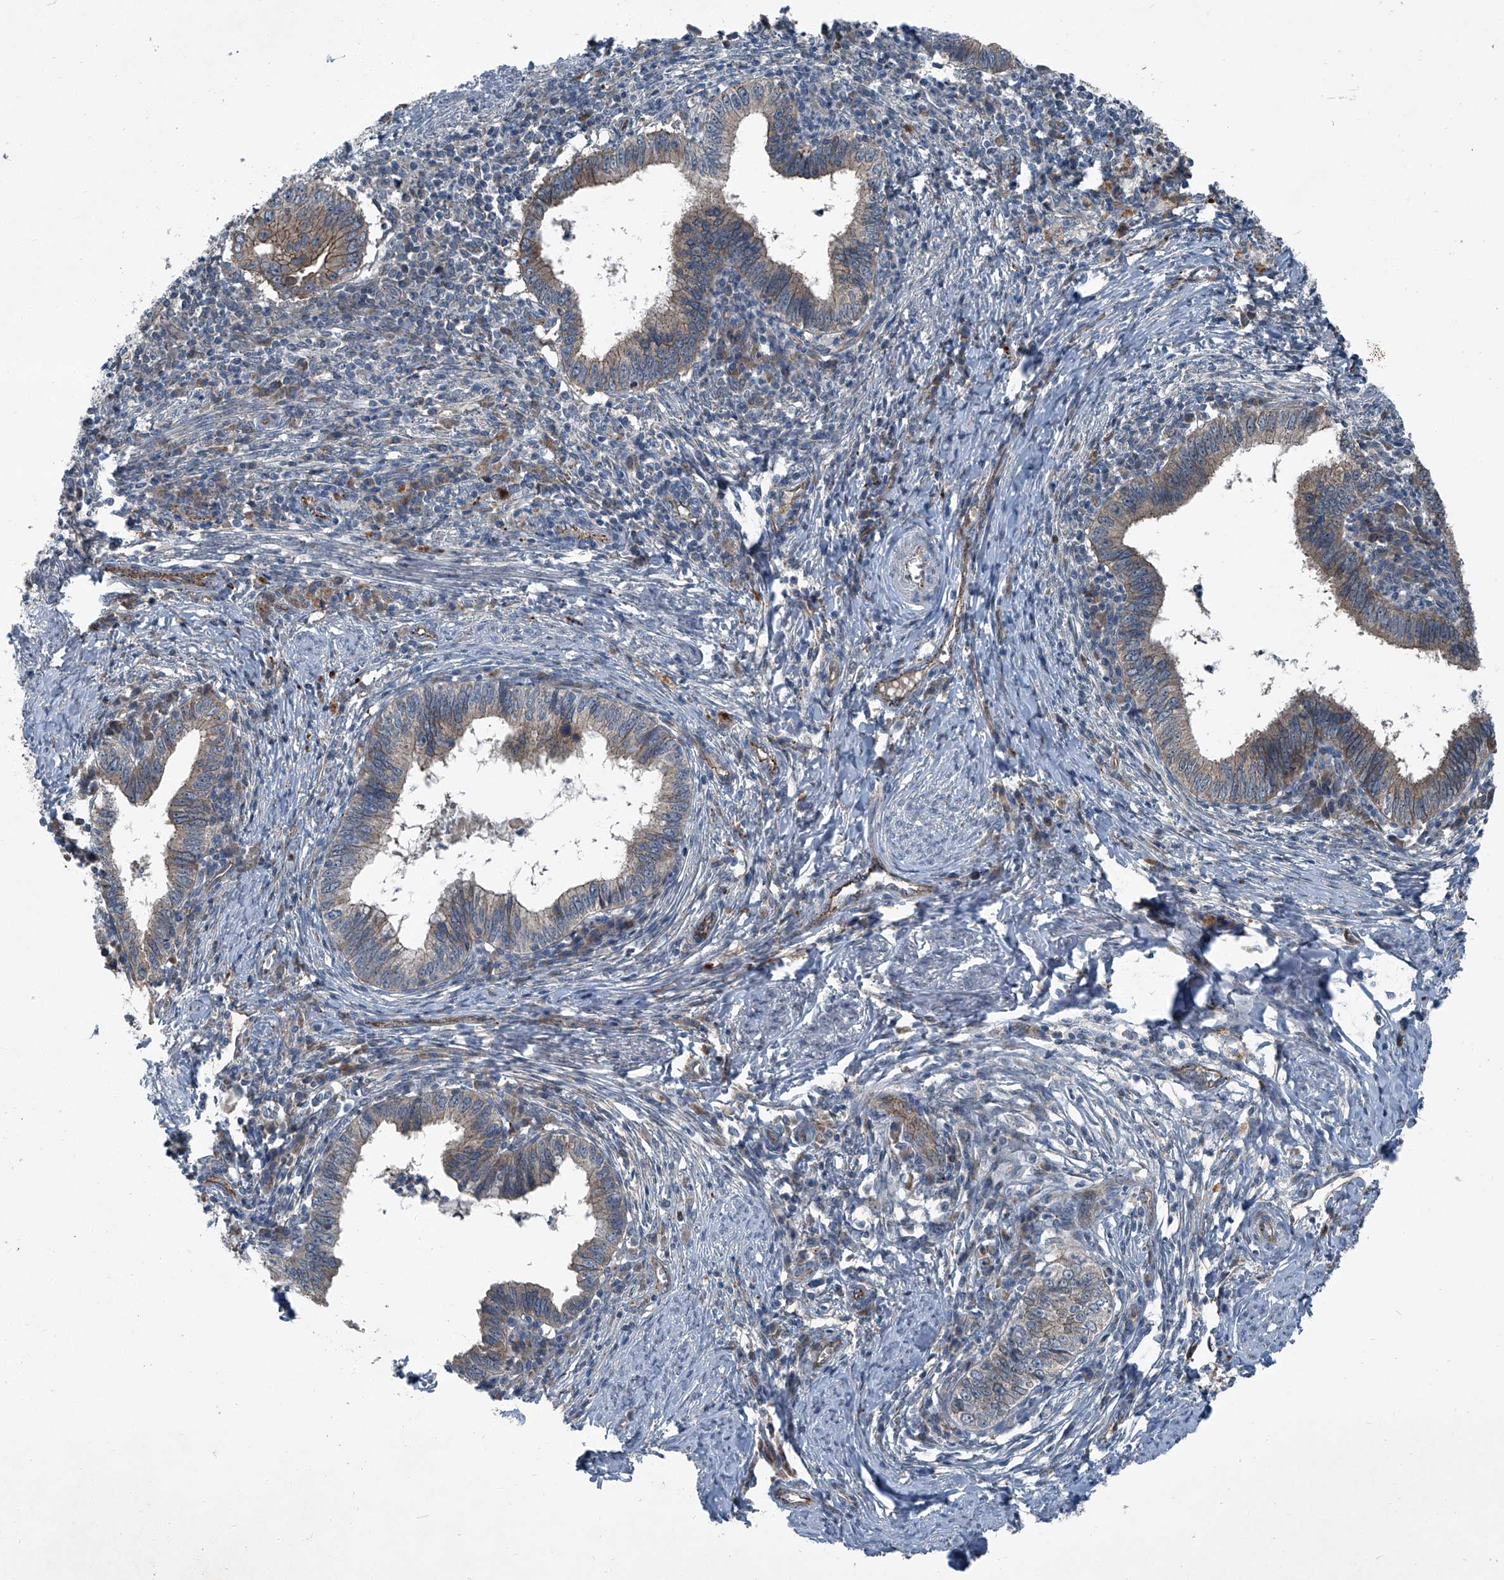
{"staining": {"intensity": "weak", "quantity": "25%-75%", "location": "cytoplasmic/membranous"}, "tissue": "cervical cancer", "cell_type": "Tumor cells", "image_type": "cancer", "snomed": [{"axis": "morphology", "description": "Adenocarcinoma, NOS"}, {"axis": "topography", "description": "Cervix"}], "caption": "Cervical cancer (adenocarcinoma) stained with immunohistochemistry (IHC) demonstrates weak cytoplasmic/membranous staining in approximately 25%-75% of tumor cells. (brown staining indicates protein expression, while blue staining denotes nuclei).", "gene": "SENP2", "patient": {"sex": "female", "age": 36}}